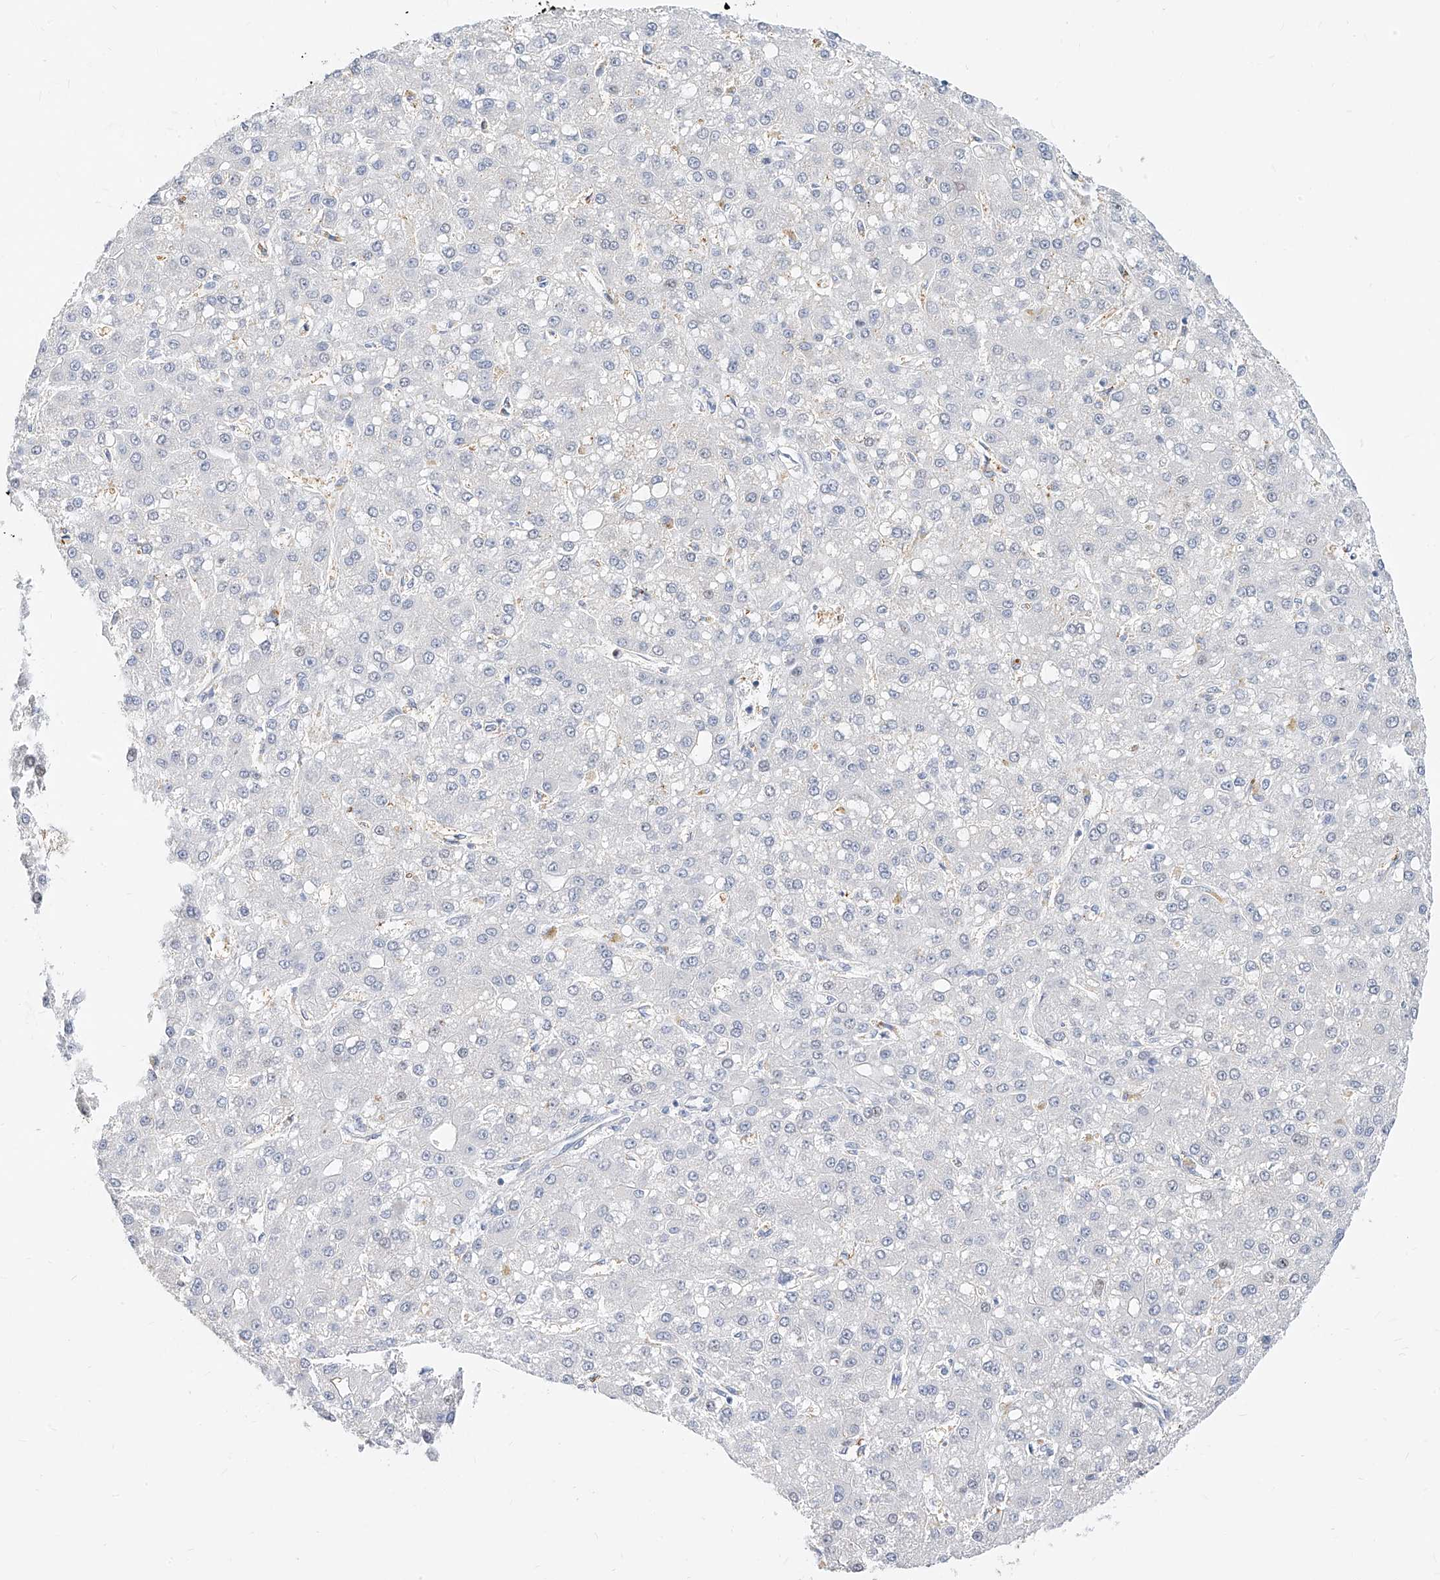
{"staining": {"intensity": "negative", "quantity": "none", "location": "none"}, "tissue": "liver cancer", "cell_type": "Tumor cells", "image_type": "cancer", "snomed": [{"axis": "morphology", "description": "Carcinoma, Hepatocellular, NOS"}, {"axis": "topography", "description": "Liver"}], "caption": "Human liver cancer stained for a protein using IHC demonstrates no positivity in tumor cells.", "gene": "ZZEF1", "patient": {"sex": "male", "age": 67}}